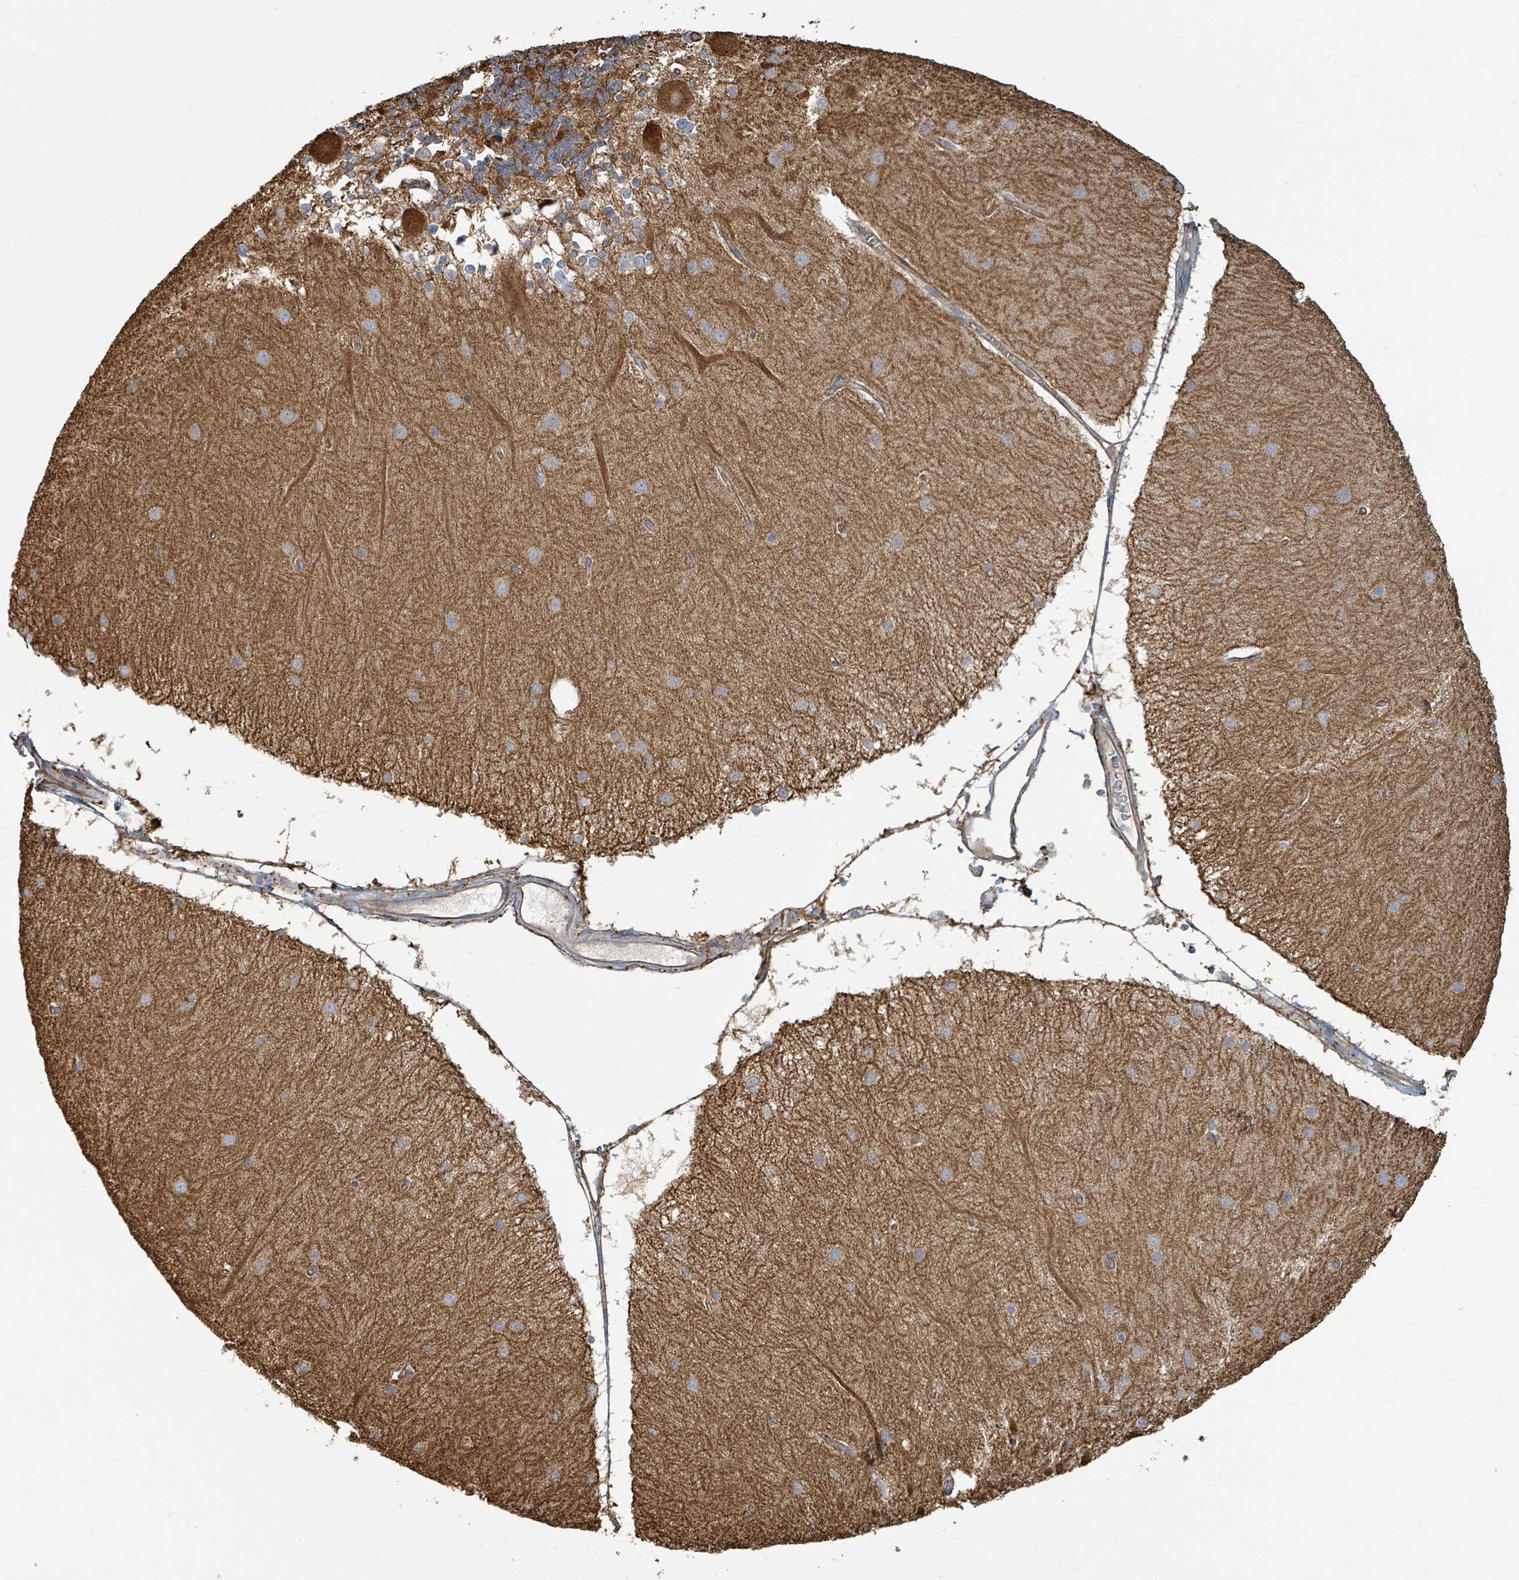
{"staining": {"intensity": "strong", "quantity": "25%-75%", "location": "cytoplasmic/membranous"}, "tissue": "cerebellum", "cell_type": "Cells in granular layer", "image_type": "normal", "snomed": [{"axis": "morphology", "description": "Normal tissue, NOS"}, {"axis": "topography", "description": "Cerebellum"}], "caption": "Brown immunohistochemical staining in unremarkable cerebellum reveals strong cytoplasmic/membranous expression in about 25%-75% of cells in granular layer. Nuclei are stained in blue.", "gene": "LDOC1", "patient": {"sex": "female", "age": 54}}